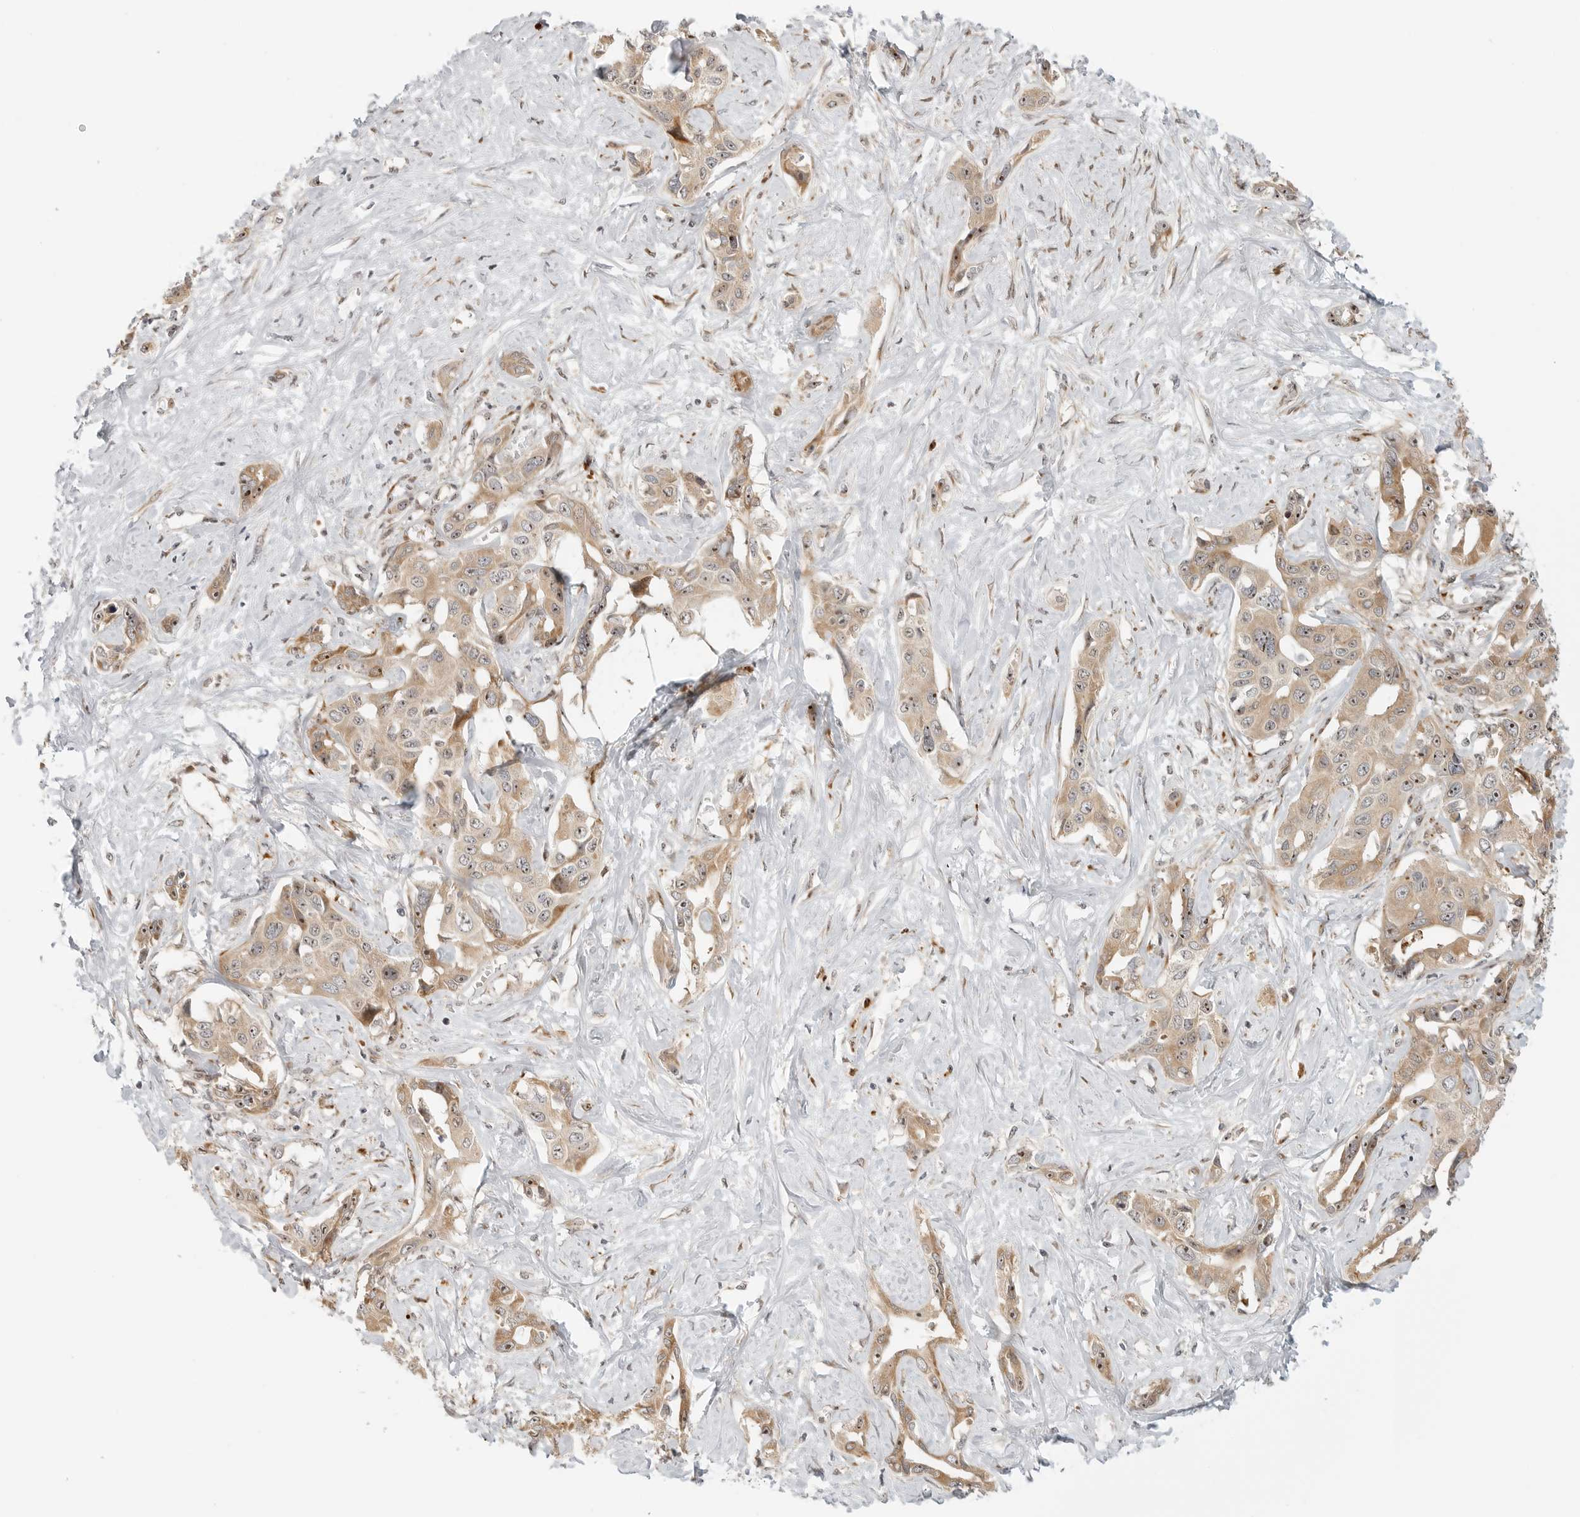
{"staining": {"intensity": "moderate", "quantity": ">75%", "location": "cytoplasmic/membranous,nuclear"}, "tissue": "liver cancer", "cell_type": "Tumor cells", "image_type": "cancer", "snomed": [{"axis": "morphology", "description": "Cholangiocarcinoma"}, {"axis": "topography", "description": "Liver"}], "caption": "About >75% of tumor cells in liver cancer display moderate cytoplasmic/membranous and nuclear protein expression as visualized by brown immunohistochemical staining.", "gene": "DSCC1", "patient": {"sex": "male", "age": 59}}